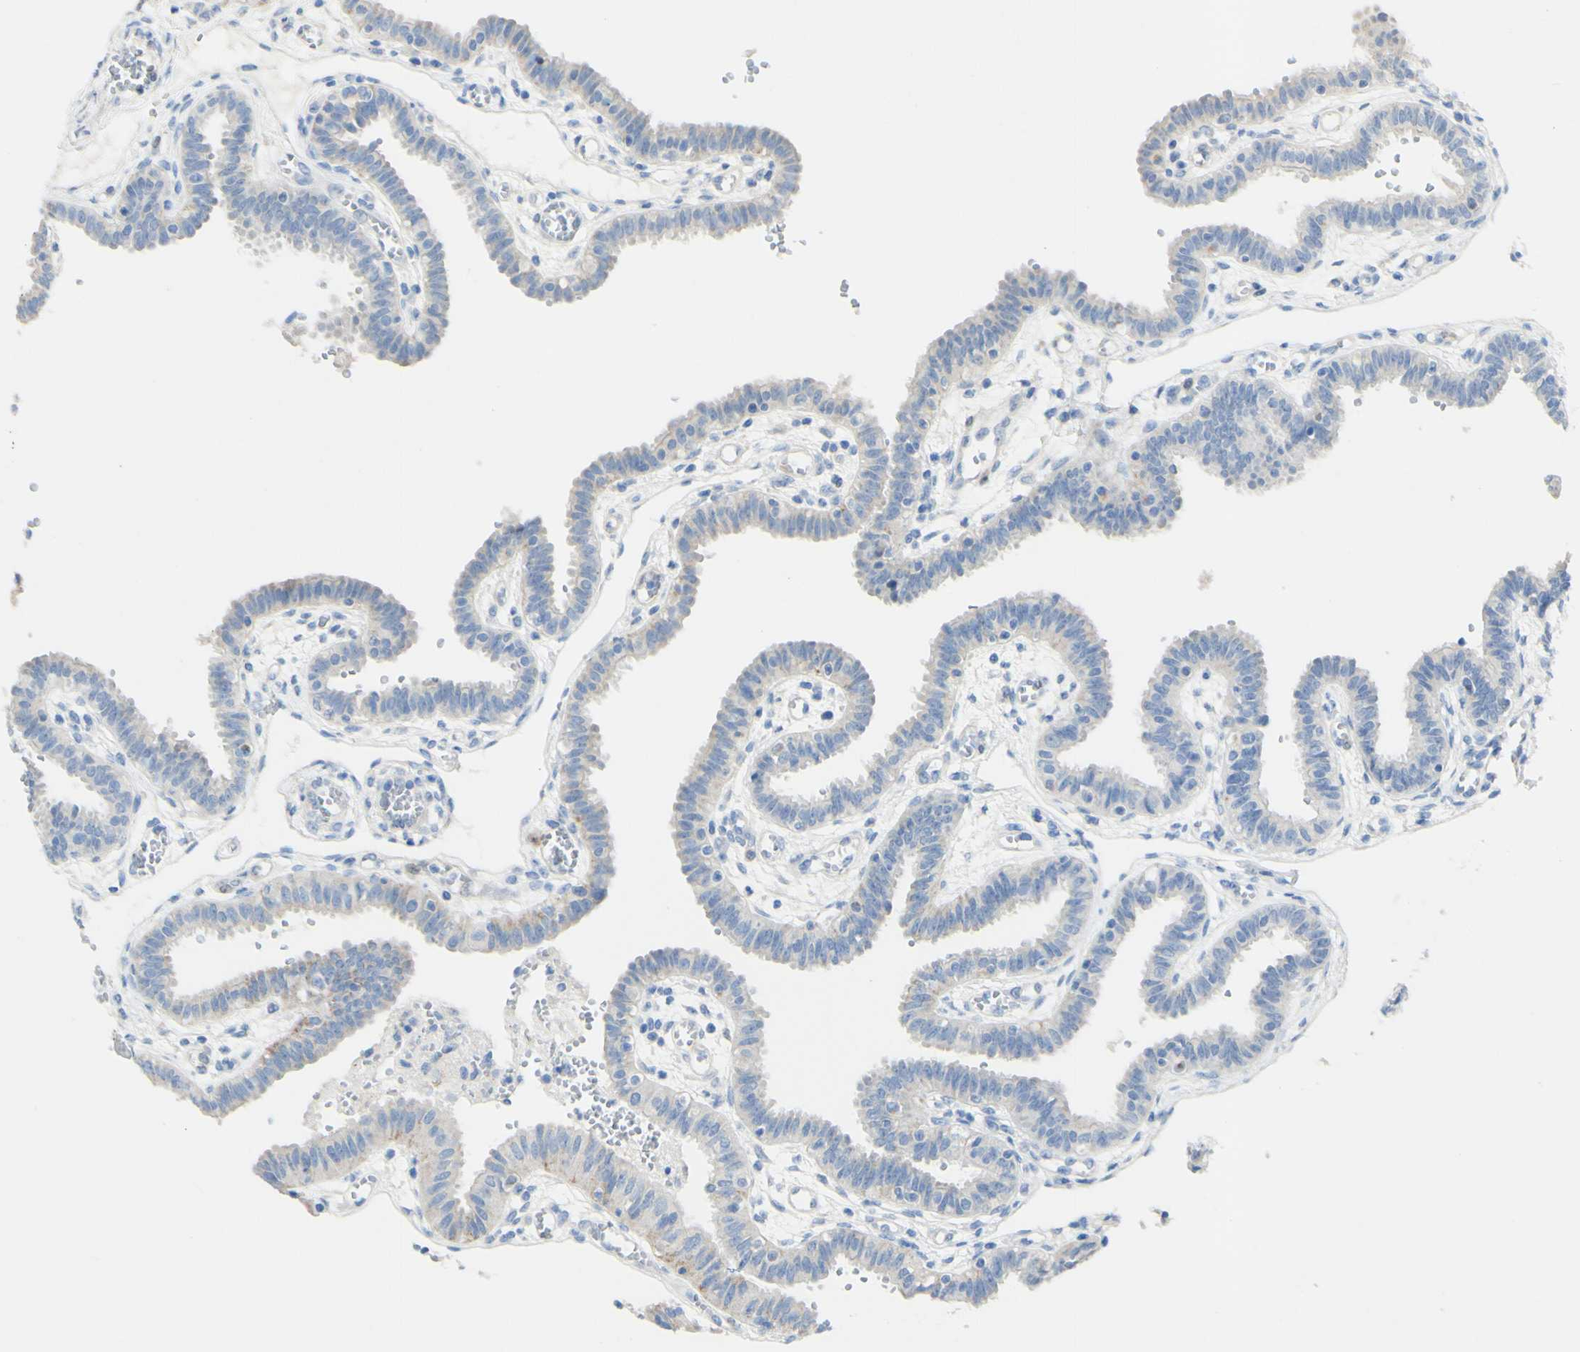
{"staining": {"intensity": "weak", "quantity": "<25%", "location": "cytoplasmic/membranous"}, "tissue": "fallopian tube", "cell_type": "Glandular cells", "image_type": "normal", "snomed": [{"axis": "morphology", "description": "Normal tissue, NOS"}, {"axis": "topography", "description": "Fallopian tube"}], "caption": "Immunohistochemistry of unremarkable human fallopian tube displays no positivity in glandular cells.", "gene": "FGF4", "patient": {"sex": "female", "age": 32}}